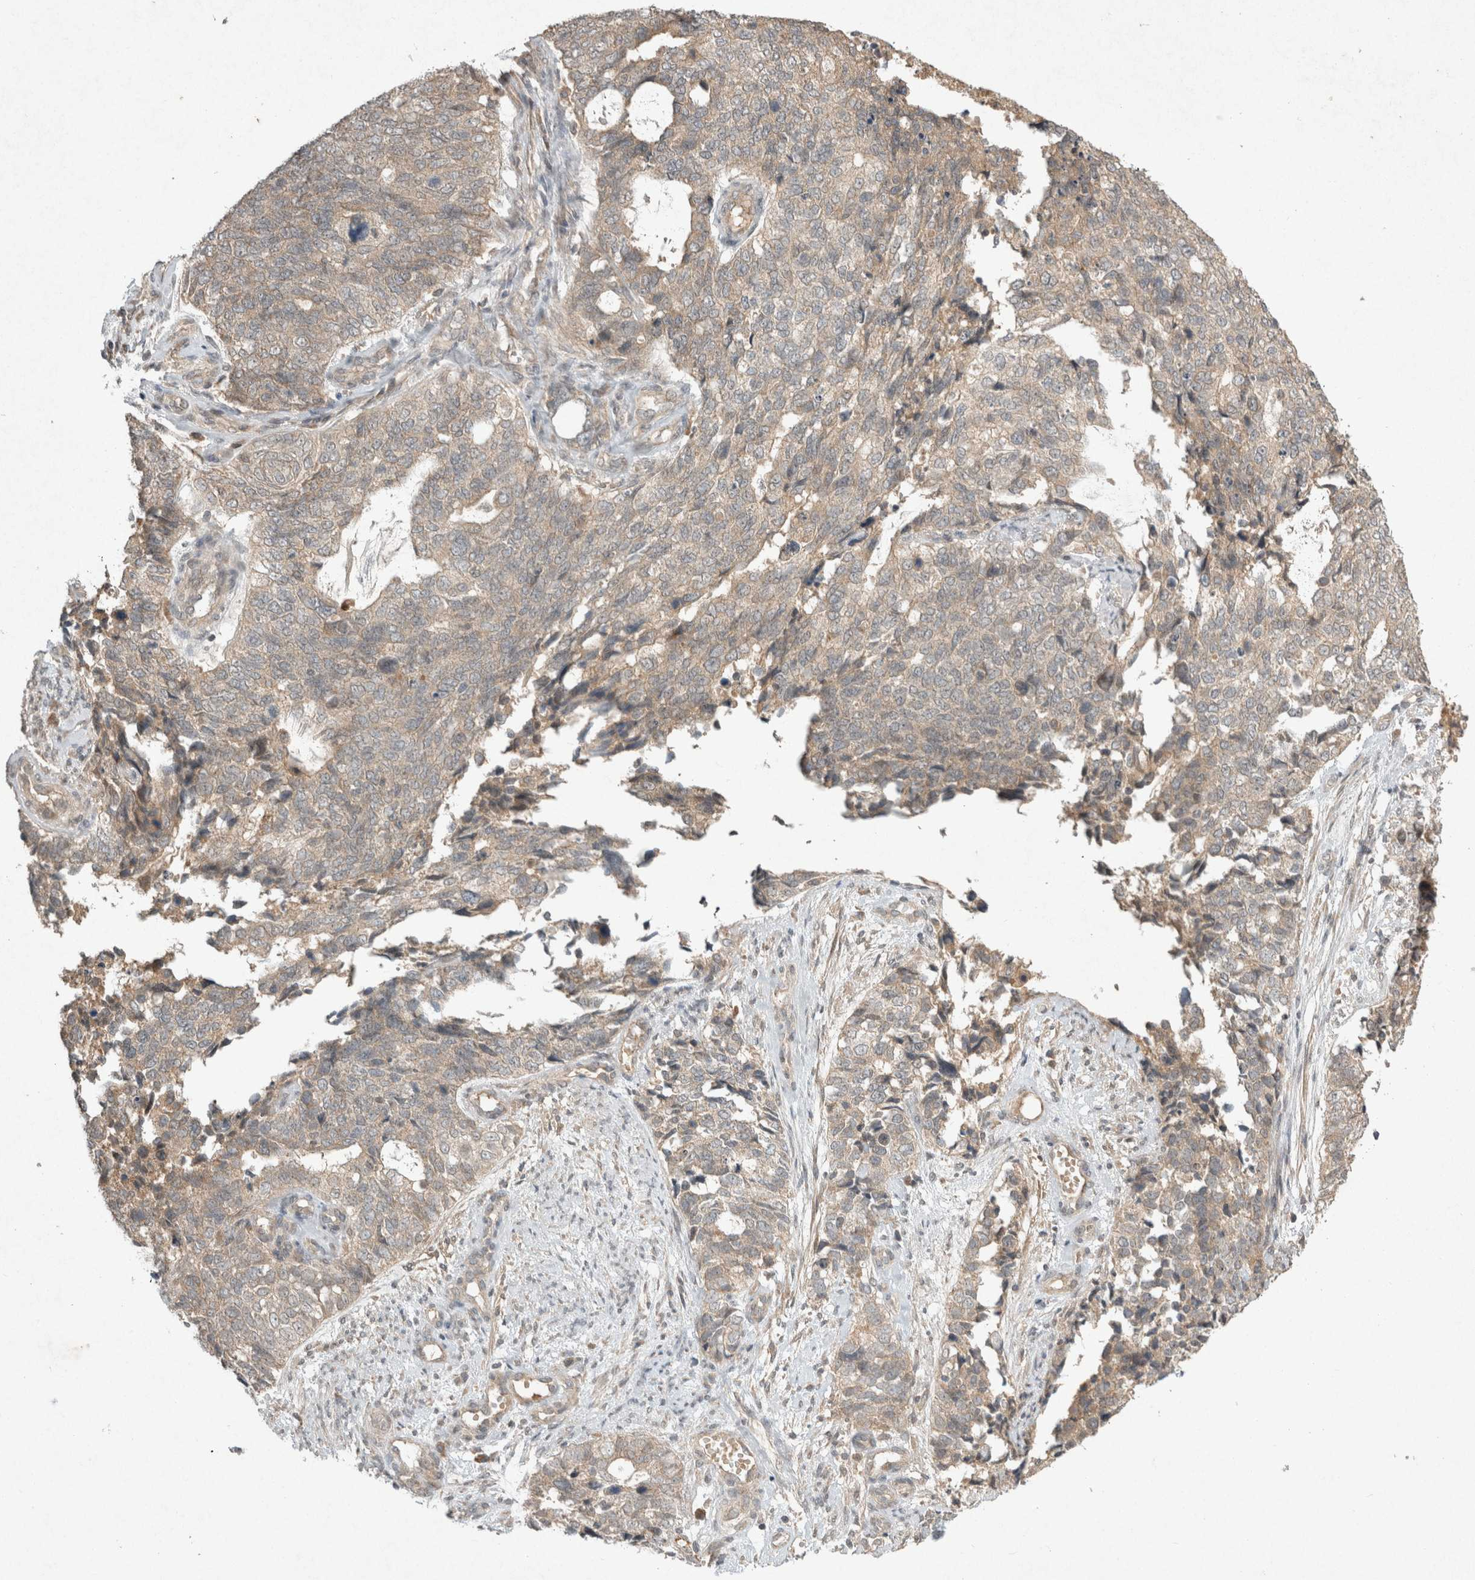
{"staining": {"intensity": "weak", "quantity": ">75%", "location": "cytoplasmic/membranous"}, "tissue": "cervical cancer", "cell_type": "Tumor cells", "image_type": "cancer", "snomed": [{"axis": "morphology", "description": "Squamous cell carcinoma, NOS"}, {"axis": "topography", "description": "Cervix"}], "caption": "Cervical cancer tissue shows weak cytoplasmic/membranous positivity in approximately >75% of tumor cells, visualized by immunohistochemistry.", "gene": "LOXL2", "patient": {"sex": "female", "age": 63}}